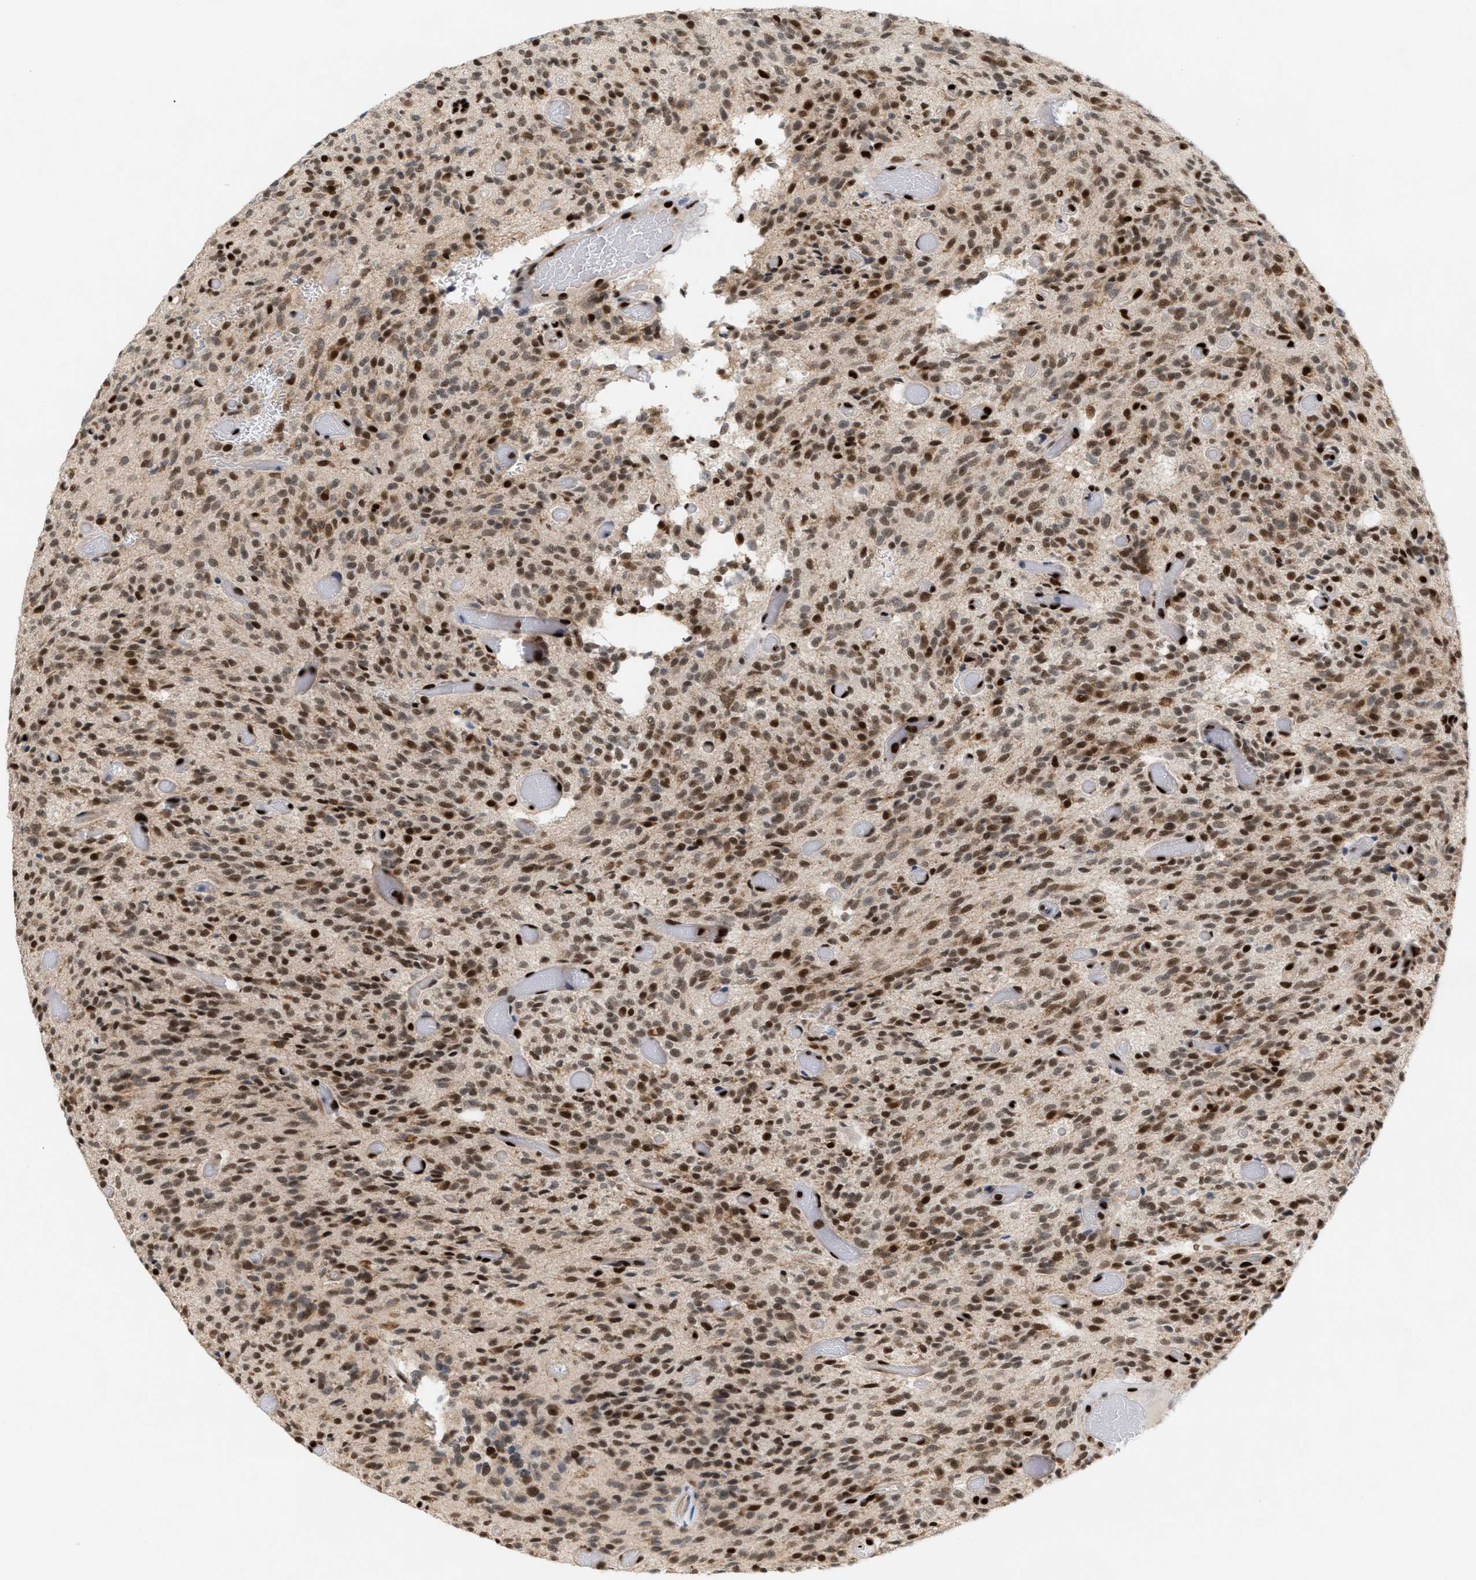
{"staining": {"intensity": "moderate", "quantity": ">75%", "location": "nuclear"}, "tissue": "glioma", "cell_type": "Tumor cells", "image_type": "cancer", "snomed": [{"axis": "morphology", "description": "Glioma, malignant, High grade"}, {"axis": "topography", "description": "Brain"}], "caption": "An IHC histopathology image of tumor tissue is shown. Protein staining in brown shows moderate nuclear positivity in malignant glioma (high-grade) within tumor cells.", "gene": "RNASEK-C17orf49", "patient": {"sex": "male", "age": 34}}